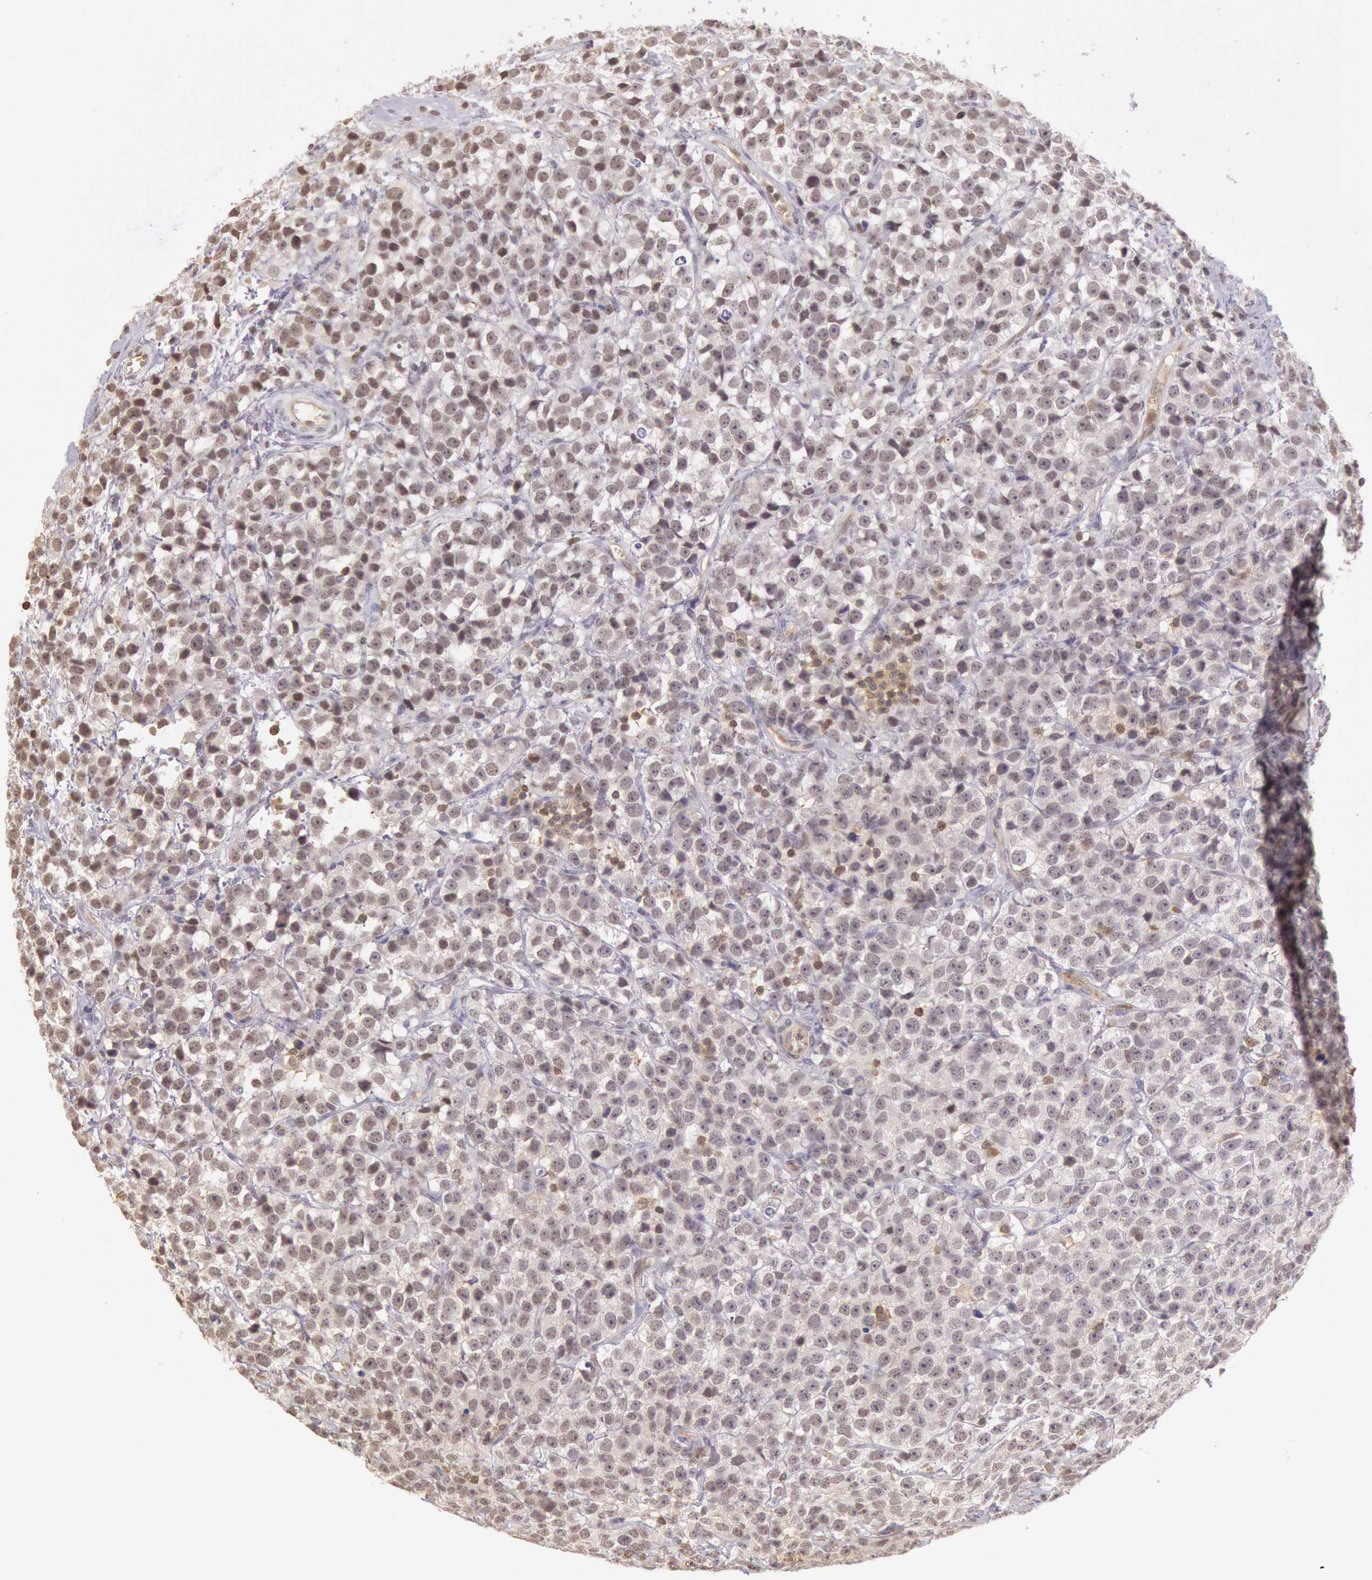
{"staining": {"intensity": "weak", "quantity": "25%-75%", "location": "nuclear"}, "tissue": "testis cancer", "cell_type": "Tumor cells", "image_type": "cancer", "snomed": [{"axis": "morphology", "description": "Seminoma, NOS"}, {"axis": "topography", "description": "Testis"}], "caption": "The image exhibits immunohistochemical staining of testis cancer (seminoma). There is weak nuclear staining is present in approximately 25%-75% of tumor cells. (IHC, brightfield microscopy, high magnification).", "gene": "HIF1A", "patient": {"sex": "male", "age": 25}}